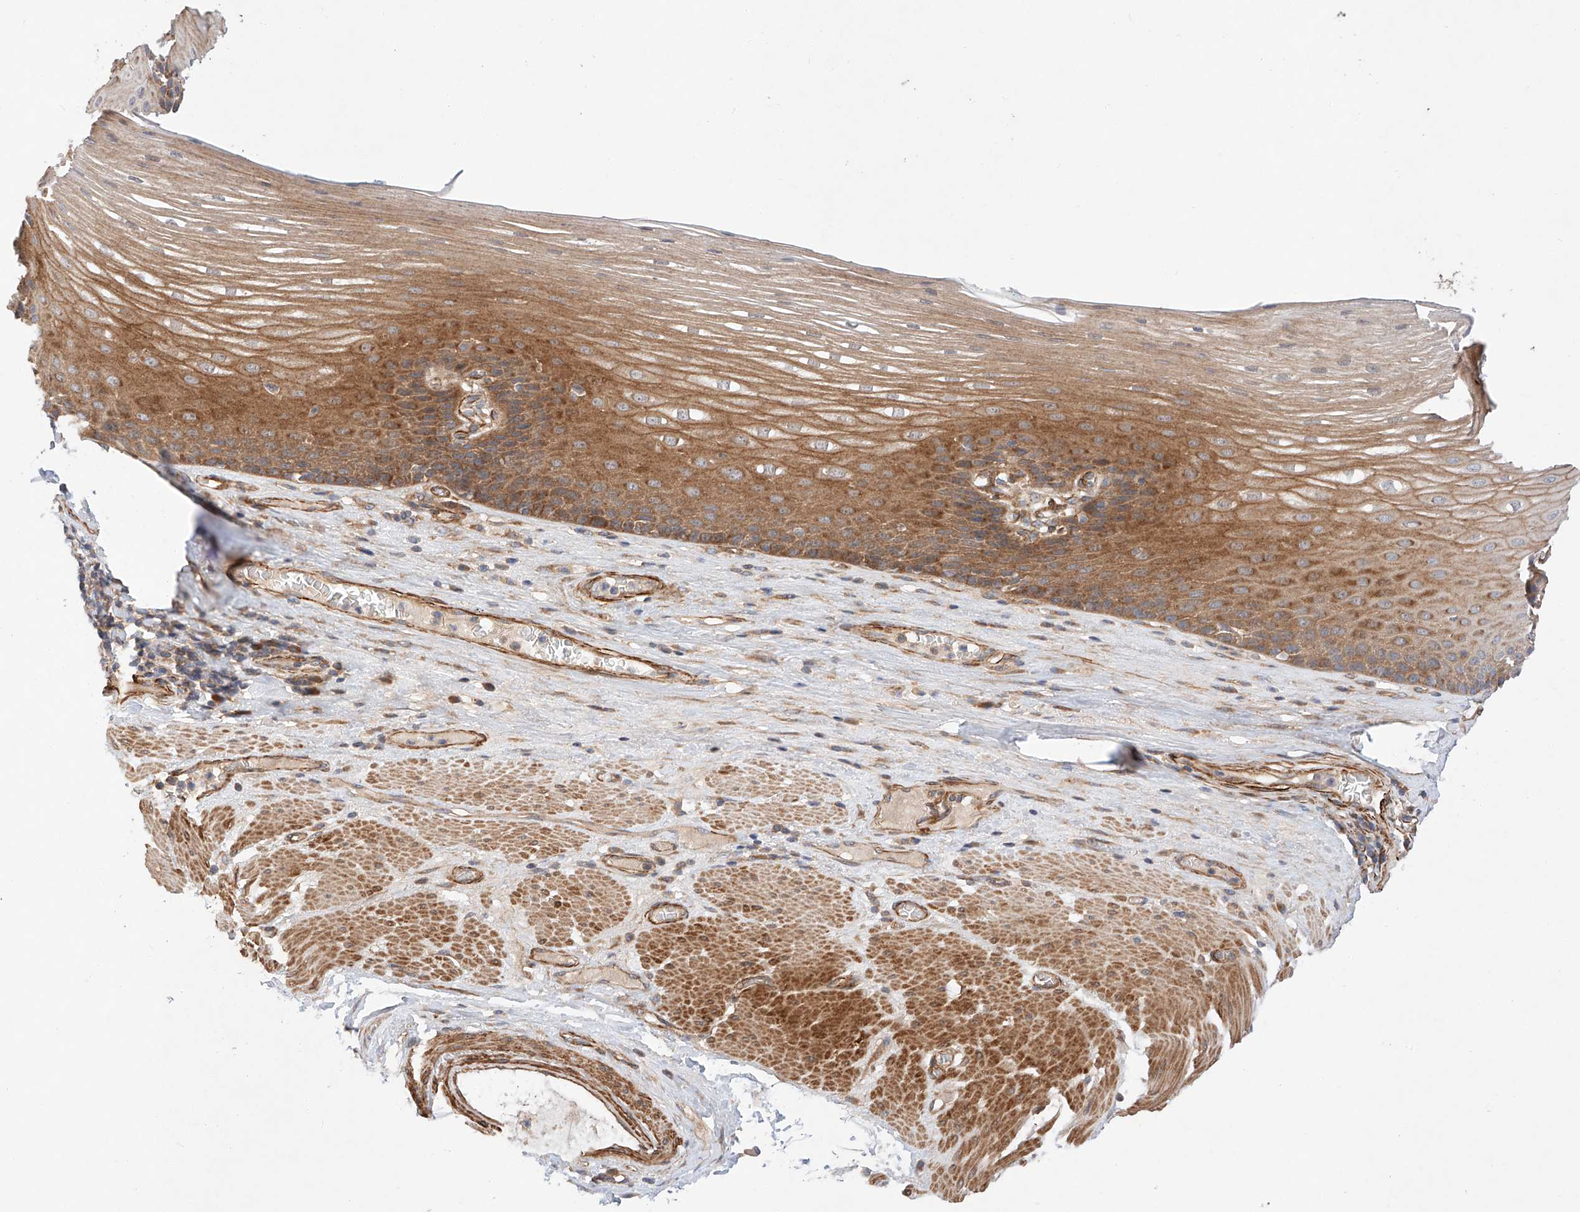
{"staining": {"intensity": "strong", "quantity": ">75%", "location": "cytoplasmic/membranous"}, "tissue": "esophagus", "cell_type": "Squamous epithelial cells", "image_type": "normal", "snomed": [{"axis": "morphology", "description": "Normal tissue, NOS"}, {"axis": "topography", "description": "Esophagus"}], "caption": "Strong cytoplasmic/membranous expression for a protein is appreciated in about >75% of squamous epithelial cells of normal esophagus using immunohistochemistry (IHC).", "gene": "RAB23", "patient": {"sex": "male", "age": 62}}